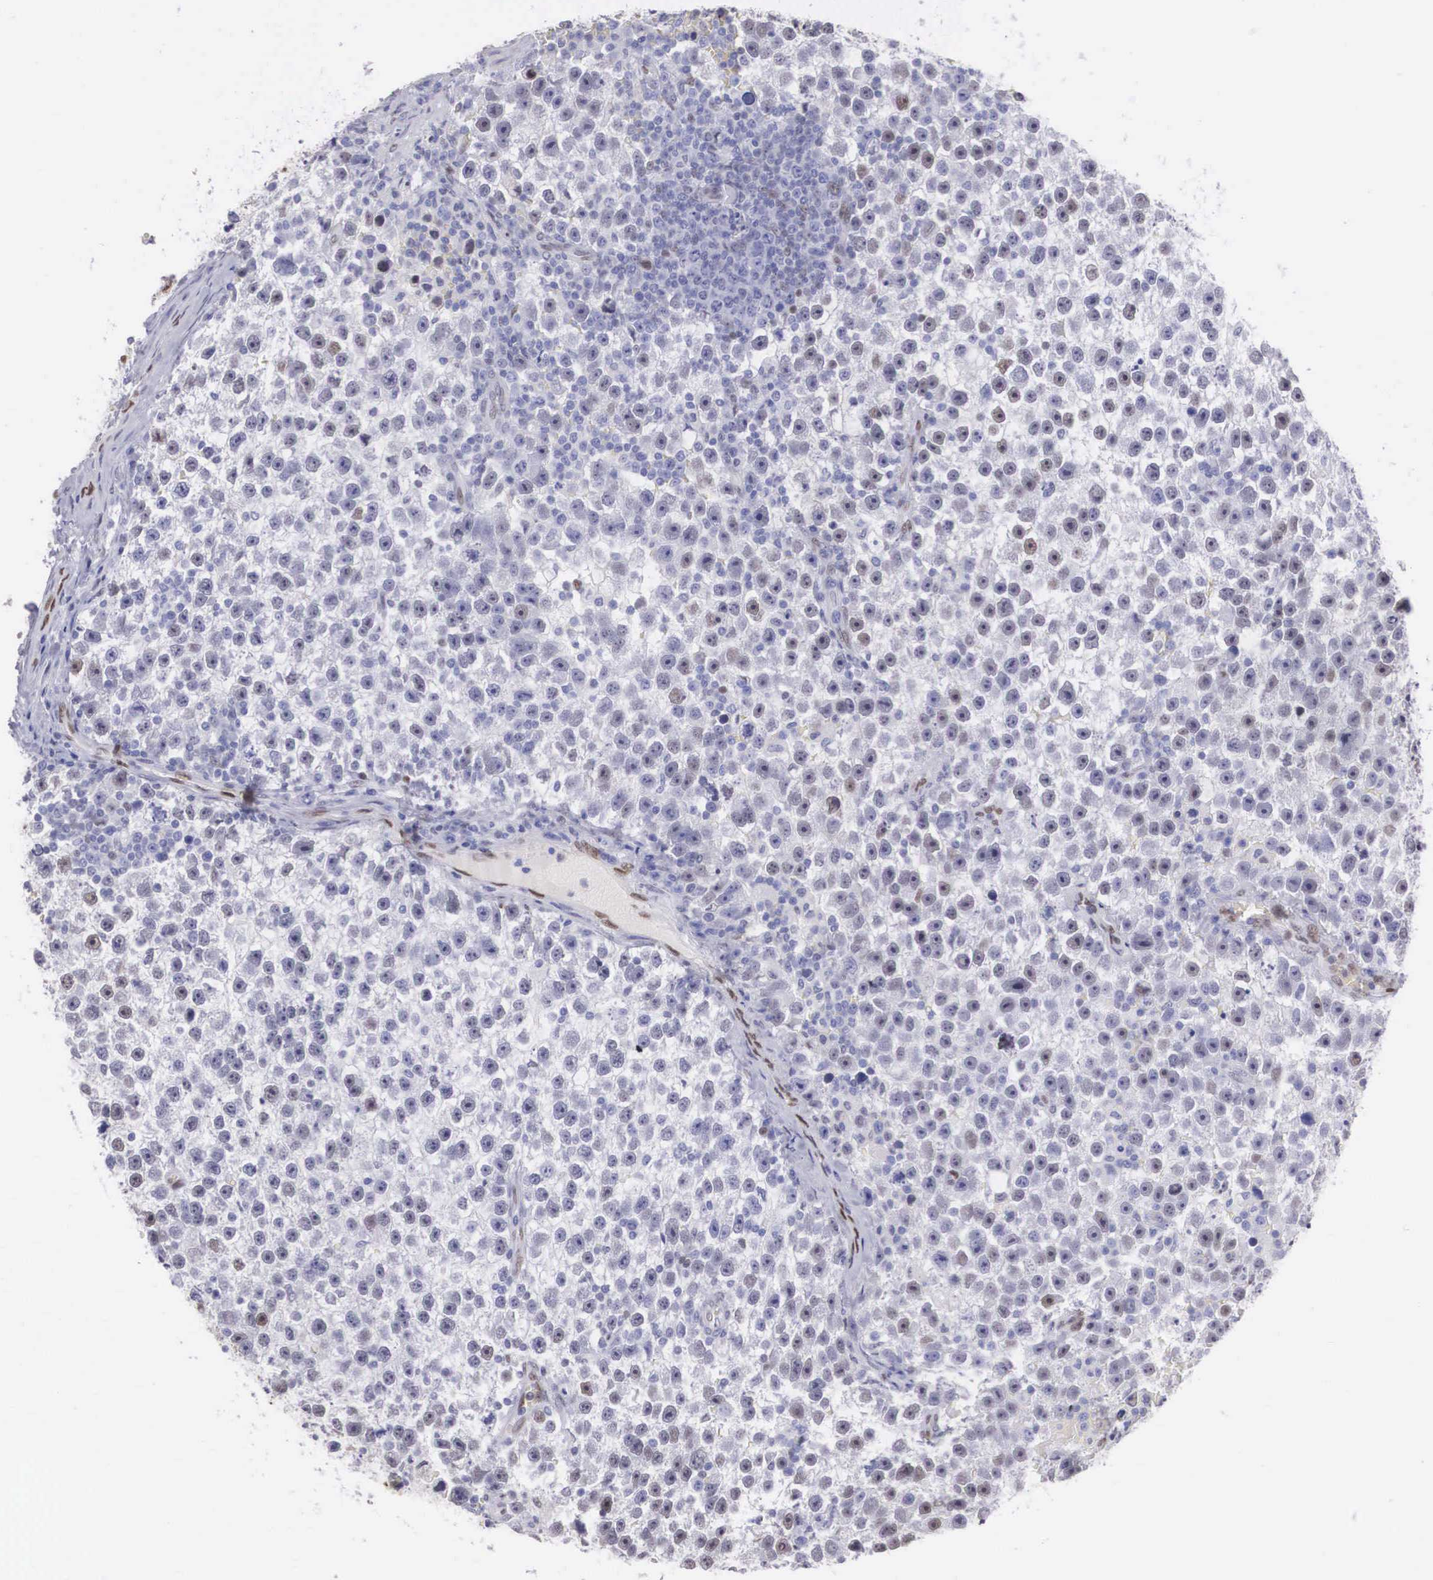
{"staining": {"intensity": "weak", "quantity": "<25%", "location": "nuclear"}, "tissue": "testis cancer", "cell_type": "Tumor cells", "image_type": "cancer", "snomed": [{"axis": "morphology", "description": "Seminoma, NOS"}, {"axis": "topography", "description": "Testis"}], "caption": "Tumor cells are negative for protein expression in human testis seminoma.", "gene": "HMGN5", "patient": {"sex": "male", "age": 33}}